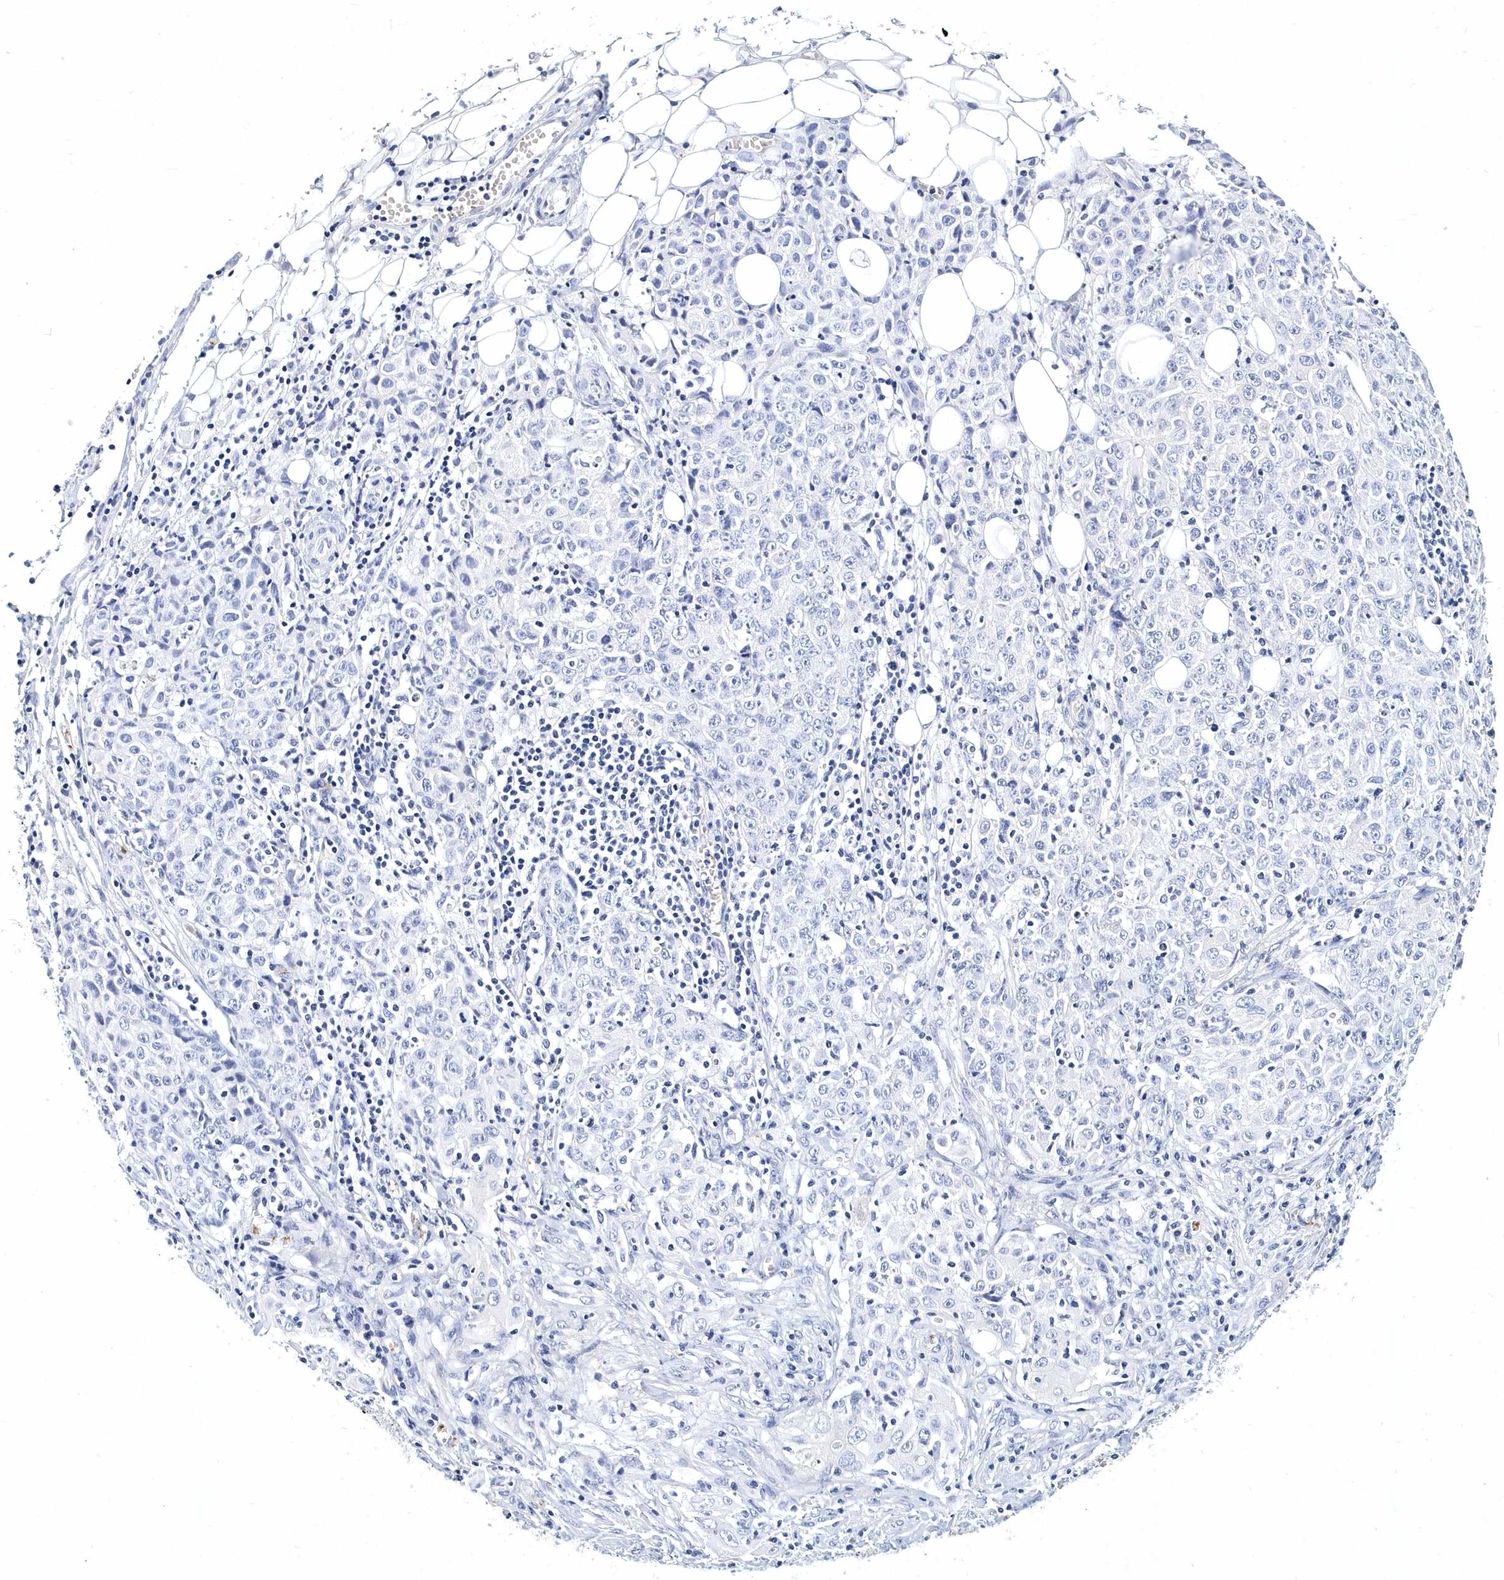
{"staining": {"intensity": "negative", "quantity": "none", "location": "none"}, "tissue": "ovarian cancer", "cell_type": "Tumor cells", "image_type": "cancer", "snomed": [{"axis": "morphology", "description": "Carcinoma, endometroid"}, {"axis": "topography", "description": "Ovary"}], "caption": "High magnification brightfield microscopy of ovarian endometroid carcinoma stained with DAB (3,3'-diaminobenzidine) (brown) and counterstained with hematoxylin (blue): tumor cells show no significant positivity. The staining was performed using DAB to visualize the protein expression in brown, while the nuclei were stained in blue with hematoxylin (Magnification: 20x).", "gene": "ITGA2B", "patient": {"sex": "female", "age": 42}}